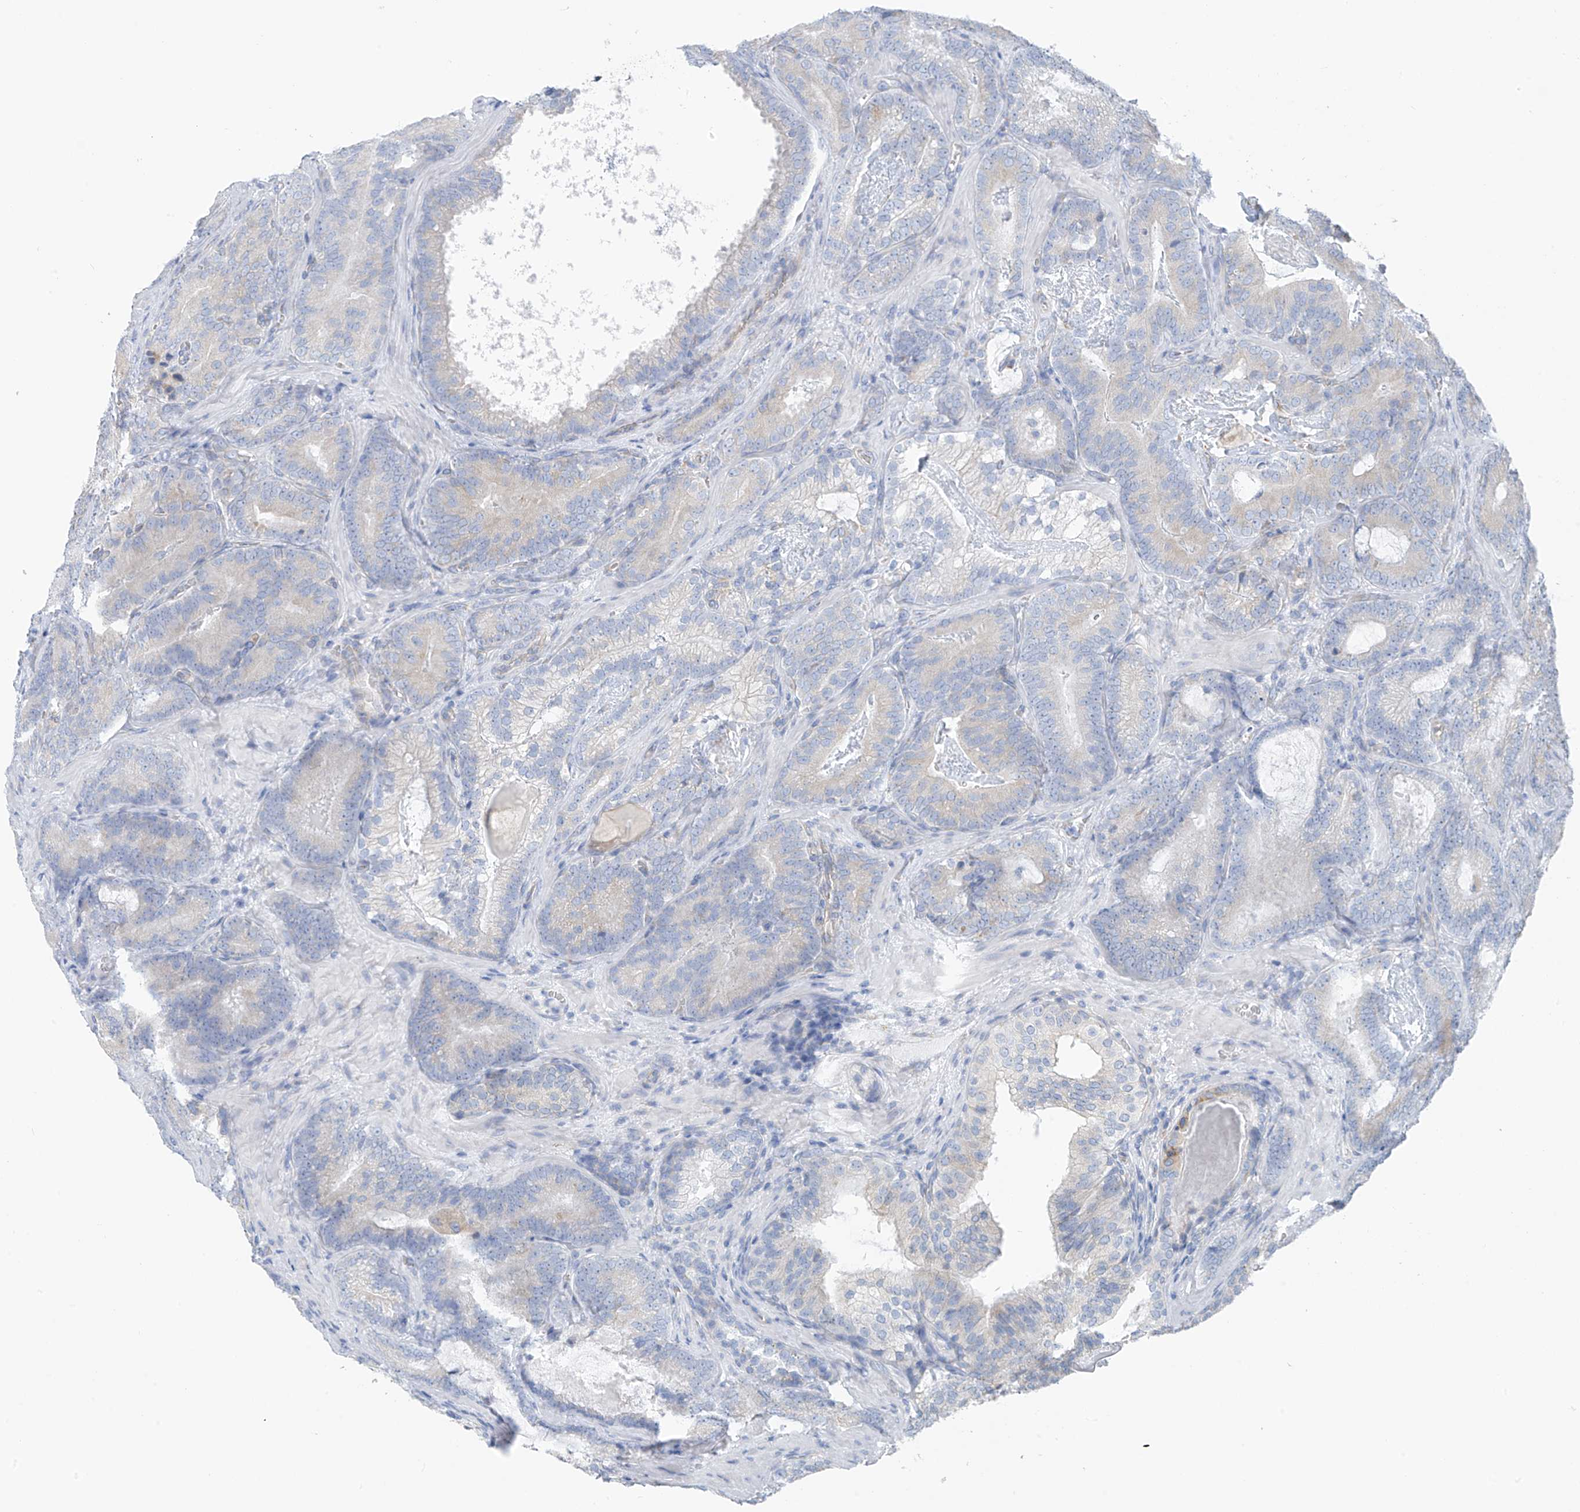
{"staining": {"intensity": "negative", "quantity": "none", "location": "none"}, "tissue": "prostate cancer", "cell_type": "Tumor cells", "image_type": "cancer", "snomed": [{"axis": "morphology", "description": "Adenocarcinoma, High grade"}, {"axis": "topography", "description": "Prostate"}], "caption": "The micrograph demonstrates no staining of tumor cells in prostate high-grade adenocarcinoma.", "gene": "RCN2", "patient": {"sex": "male", "age": 66}}